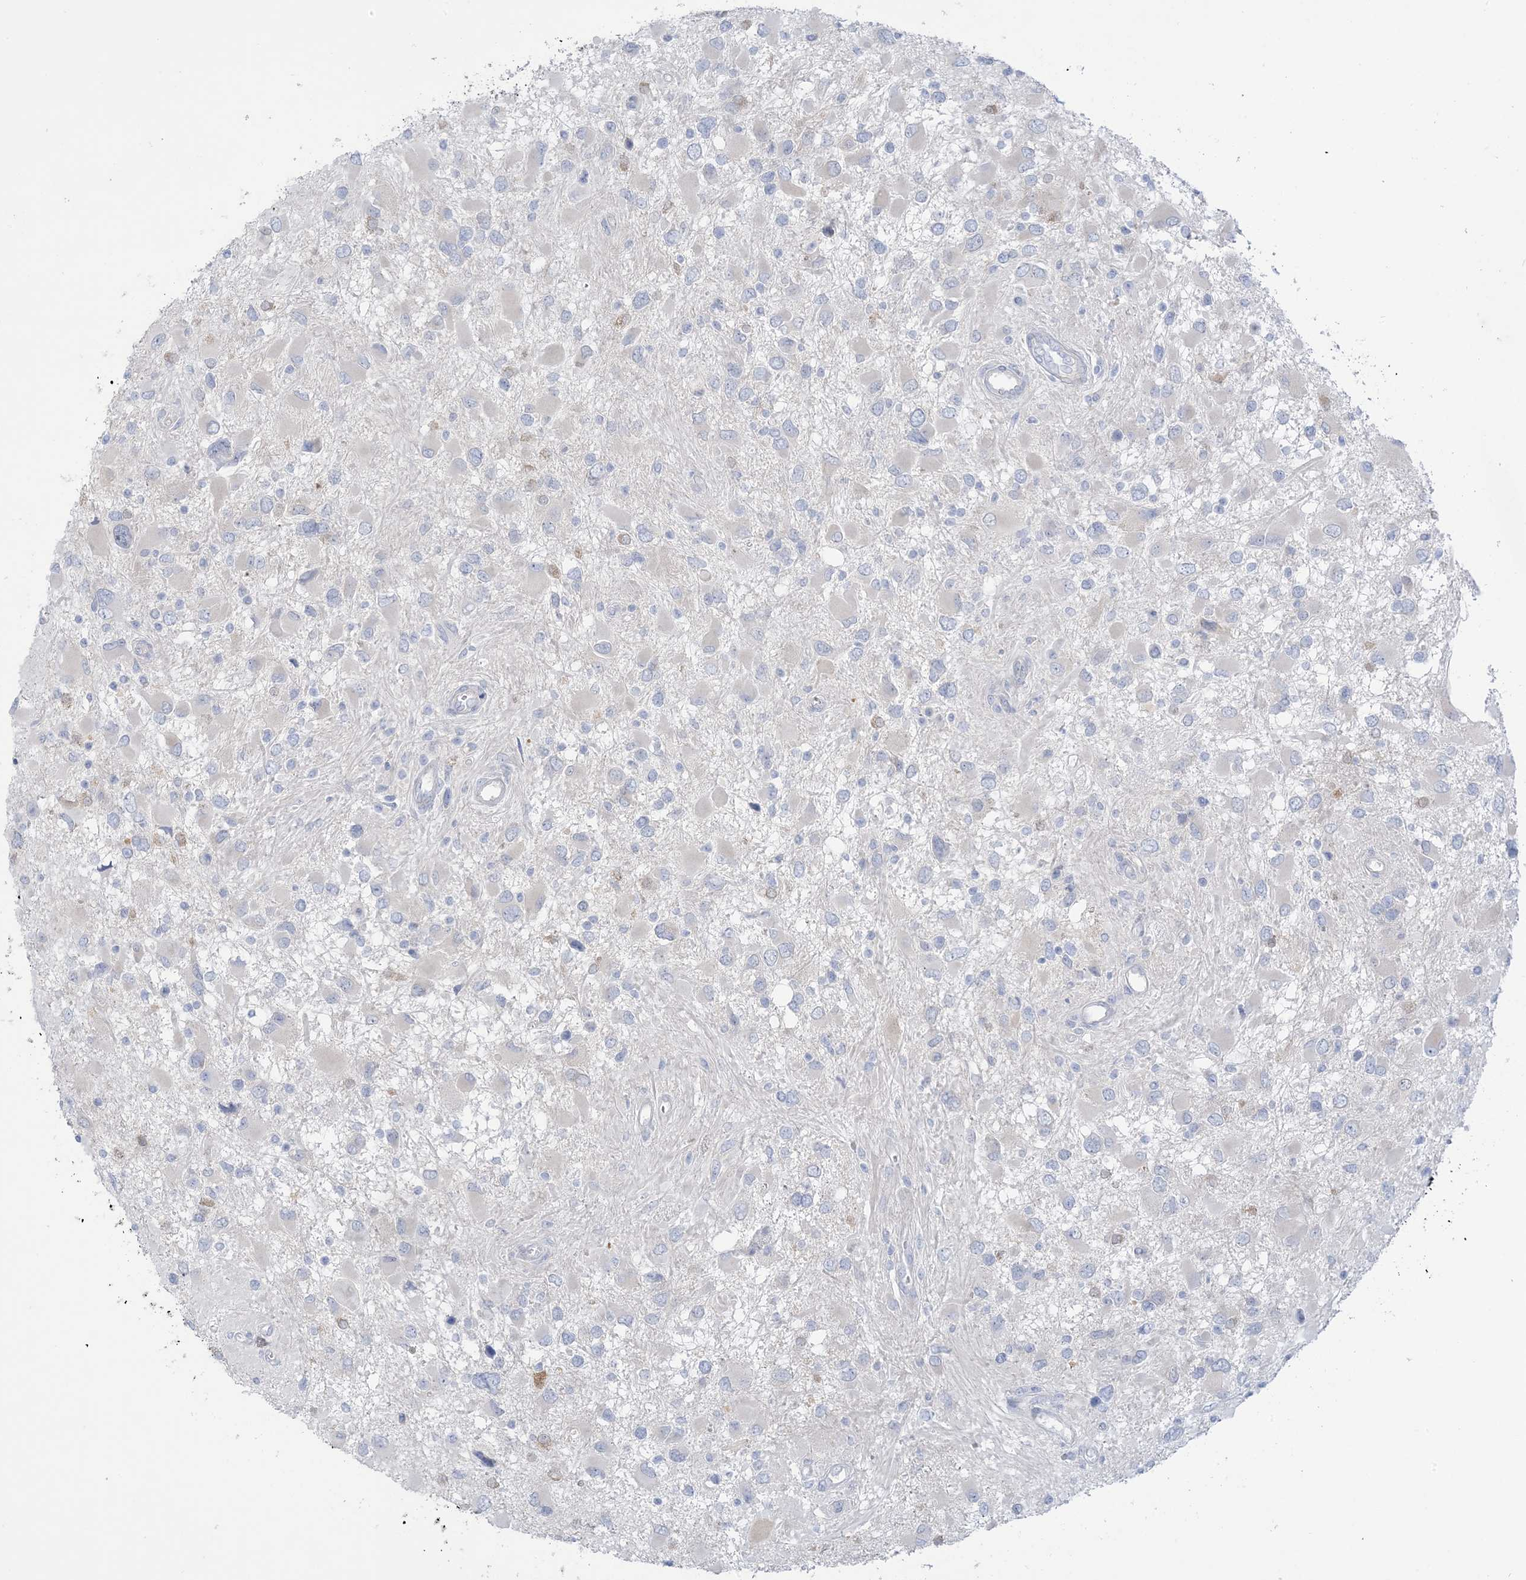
{"staining": {"intensity": "negative", "quantity": "none", "location": "none"}, "tissue": "glioma", "cell_type": "Tumor cells", "image_type": "cancer", "snomed": [{"axis": "morphology", "description": "Glioma, malignant, High grade"}, {"axis": "topography", "description": "Brain"}], "caption": "An IHC histopathology image of malignant glioma (high-grade) is shown. There is no staining in tumor cells of malignant glioma (high-grade). (DAB IHC visualized using brightfield microscopy, high magnification).", "gene": "XIRP2", "patient": {"sex": "male", "age": 53}}